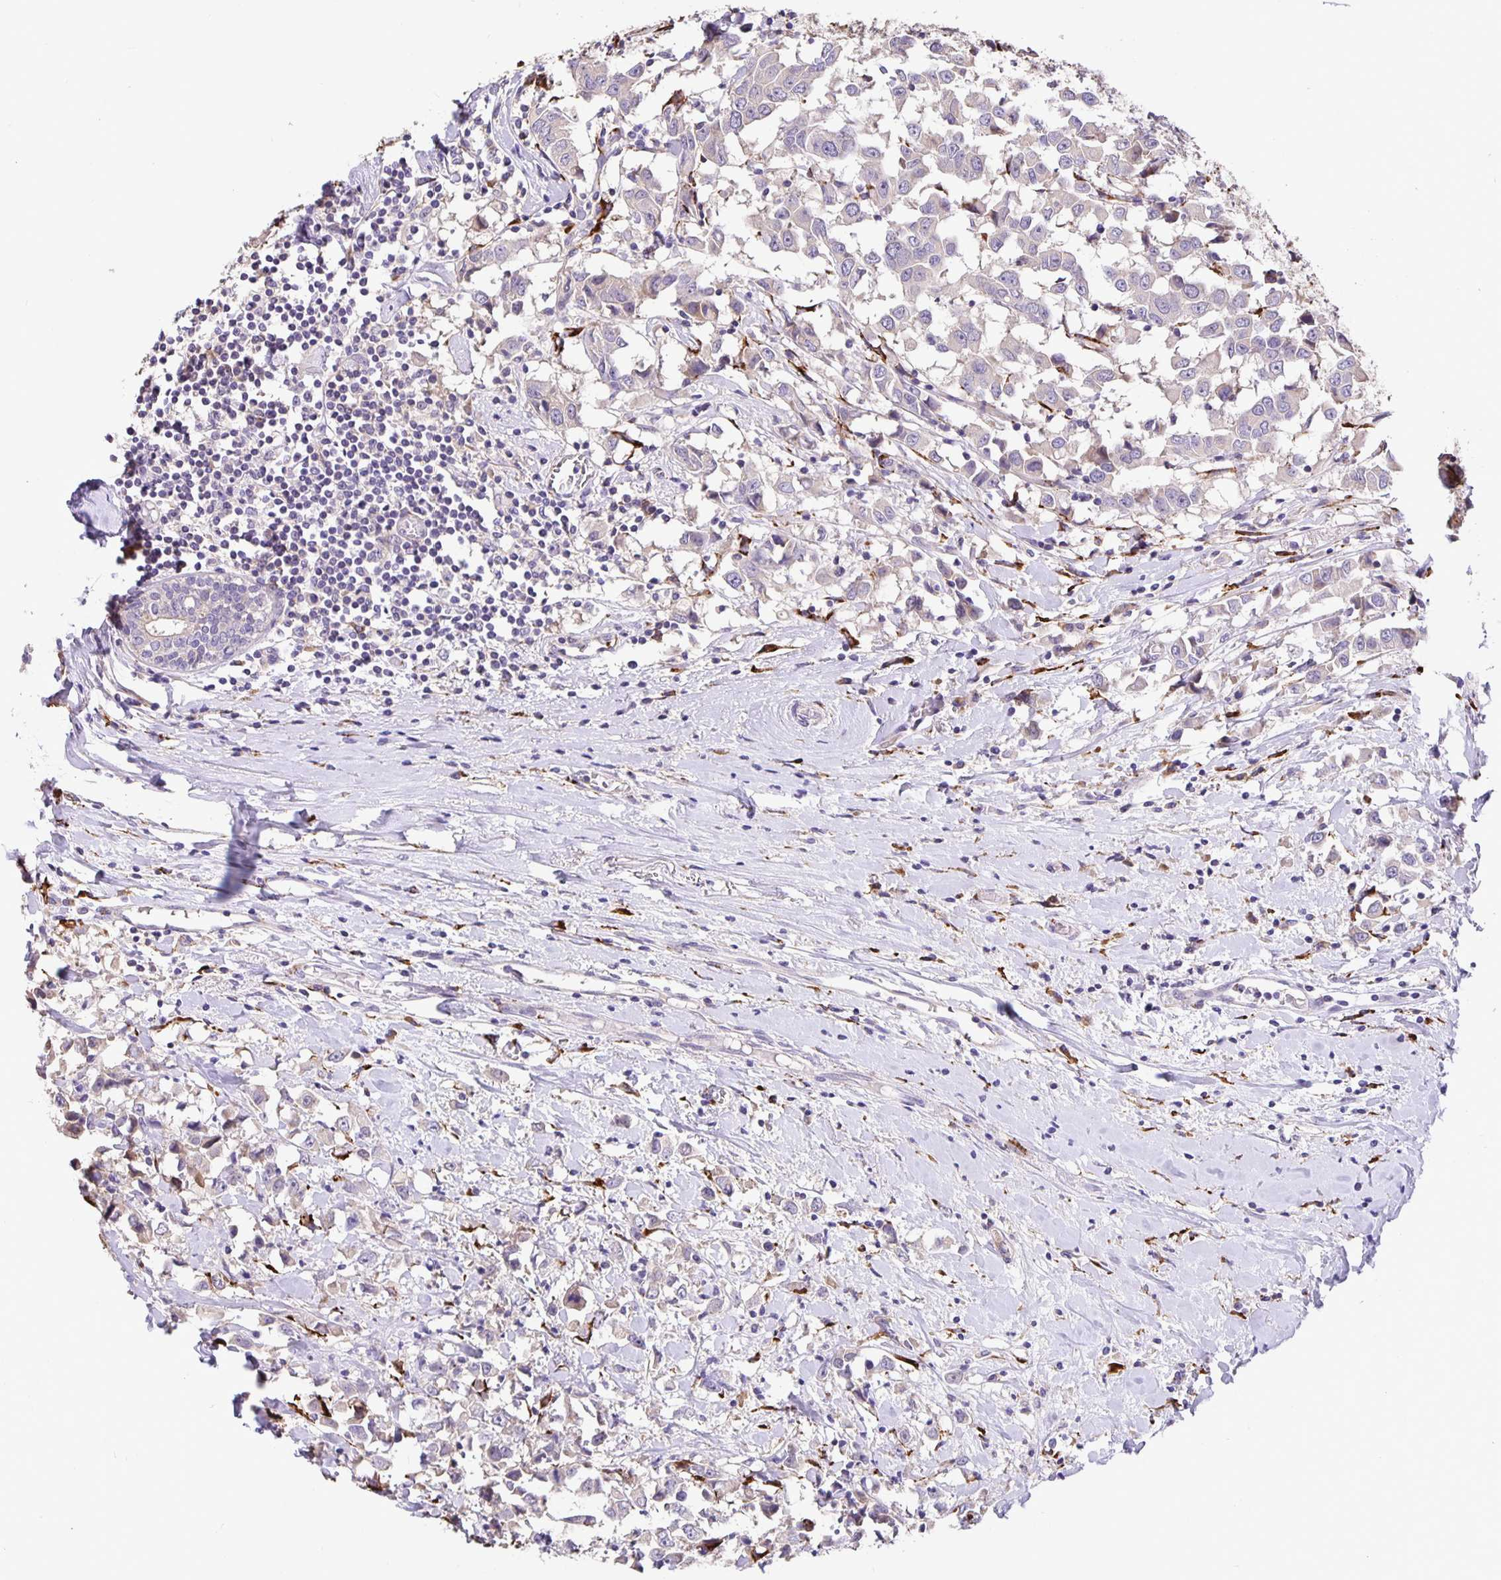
{"staining": {"intensity": "negative", "quantity": "none", "location": "none"}, "tissue": "breast cancer", "cell_type": "Tumor cells", "image_type": "cancer", "snomed": [{"axis": "morphology", "description": "Duct carcinoma"}, {"axis": "topography", "description": "Breast"}], "caption": "Invasive ductal carcinoma (breast) was stained to show a protein in brown. There is no significant staining in tumor cells.", "gene": "EML6", "patient": {"sex": "female", "age": 61}}